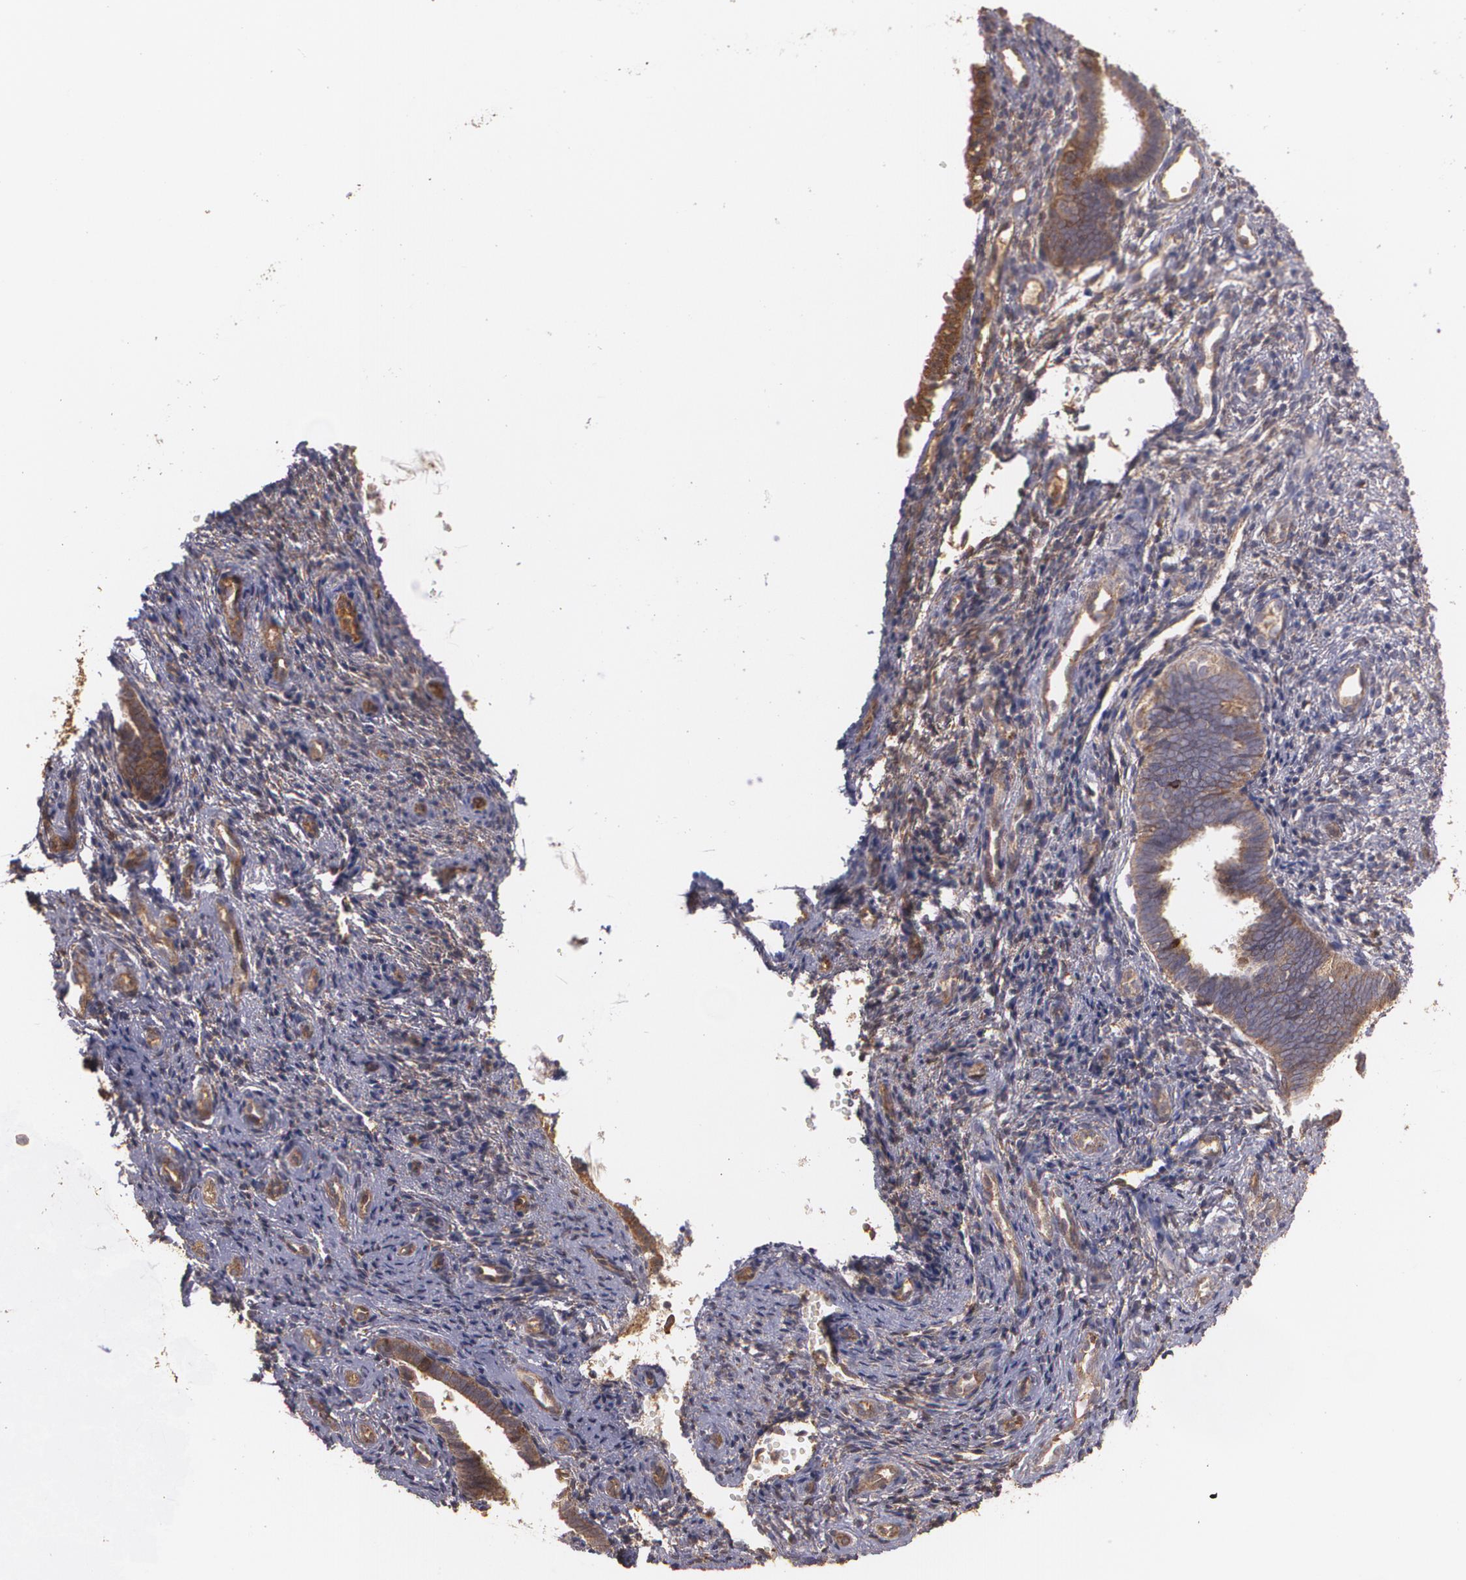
{"staining": {"intensity": "moderate", "quantity": "25%-75%", "location": "cytoplasmic/membranous"}, "tissue": "endometrium", "cell_type": "Cells in endometrial stroma", "image_type": "normal", "snomed": [{"axis": "morphology", "description": "Normal tissue, NOS"}, {"axis": "topography", "description": "Endometrium"}], "caption": "Approximately 25%-75% of cells in endometrial stroma in benign endometrium demonstrate moderate cytoplasmic/membranous protein expression as visualized by brown immunohistochemical staining.", "gene": "ECE1", "patient": {"sex": "female", "age": 27}}